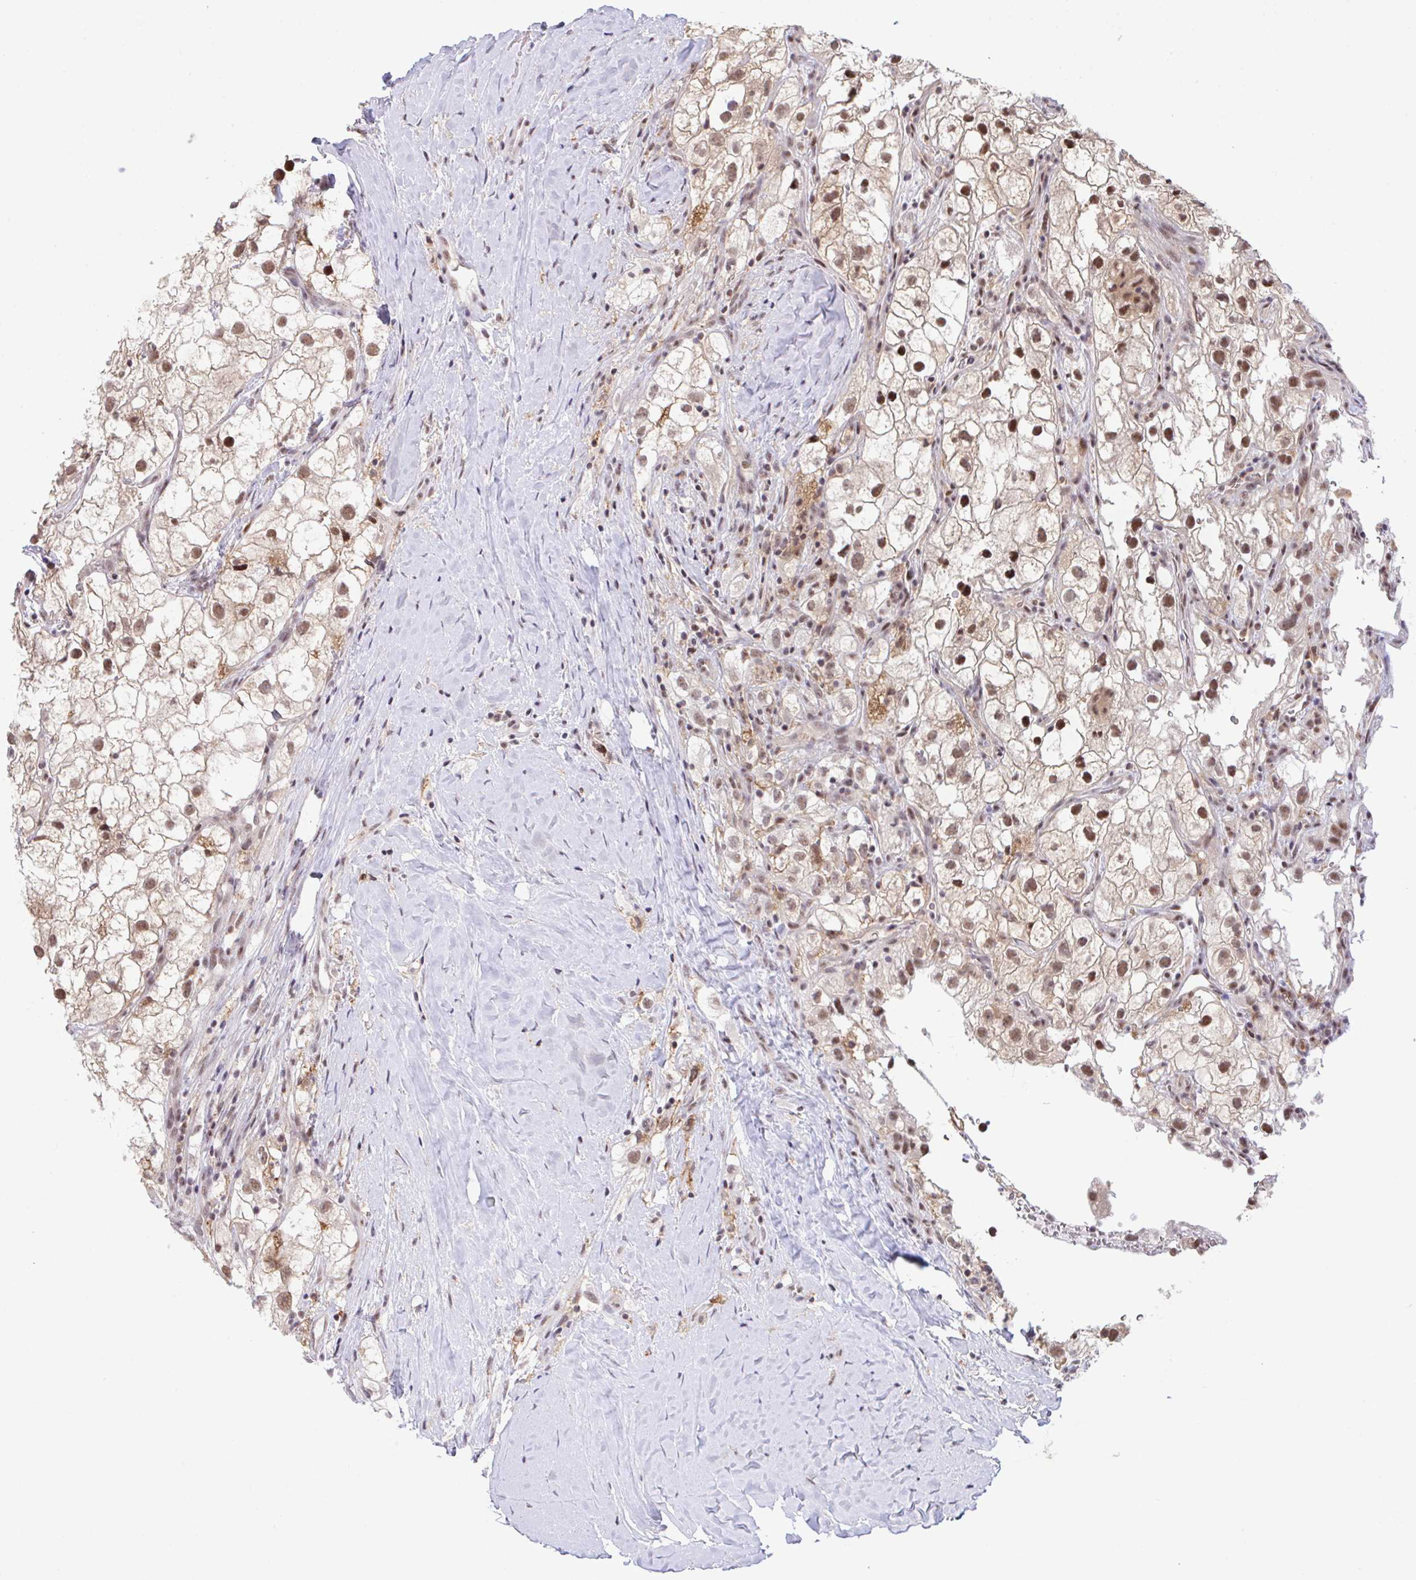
{"staining": {"intensity": "moderate", "quantity": ">75%", "location": "nuclear"}, "tissue": "renal cancer", "cell_type": "Tumor cells", "image_type": "cancer", "snomed": [{"axis": "morphology", "description": "Adenocarcinoma, NOS"}, {"axis": "topography", "description": "Kidney"}], "caption": "DAB immunohistochemical staining of human renal adenocarcinoma exhibits moderate nuclear protein positivity in approximately >75% of tumor cells. (DAB IHC, brown staining for protein, blue staining for nuclei).", "gene": "OR6K3", "patient": {"sex": "male", "age": 59}}